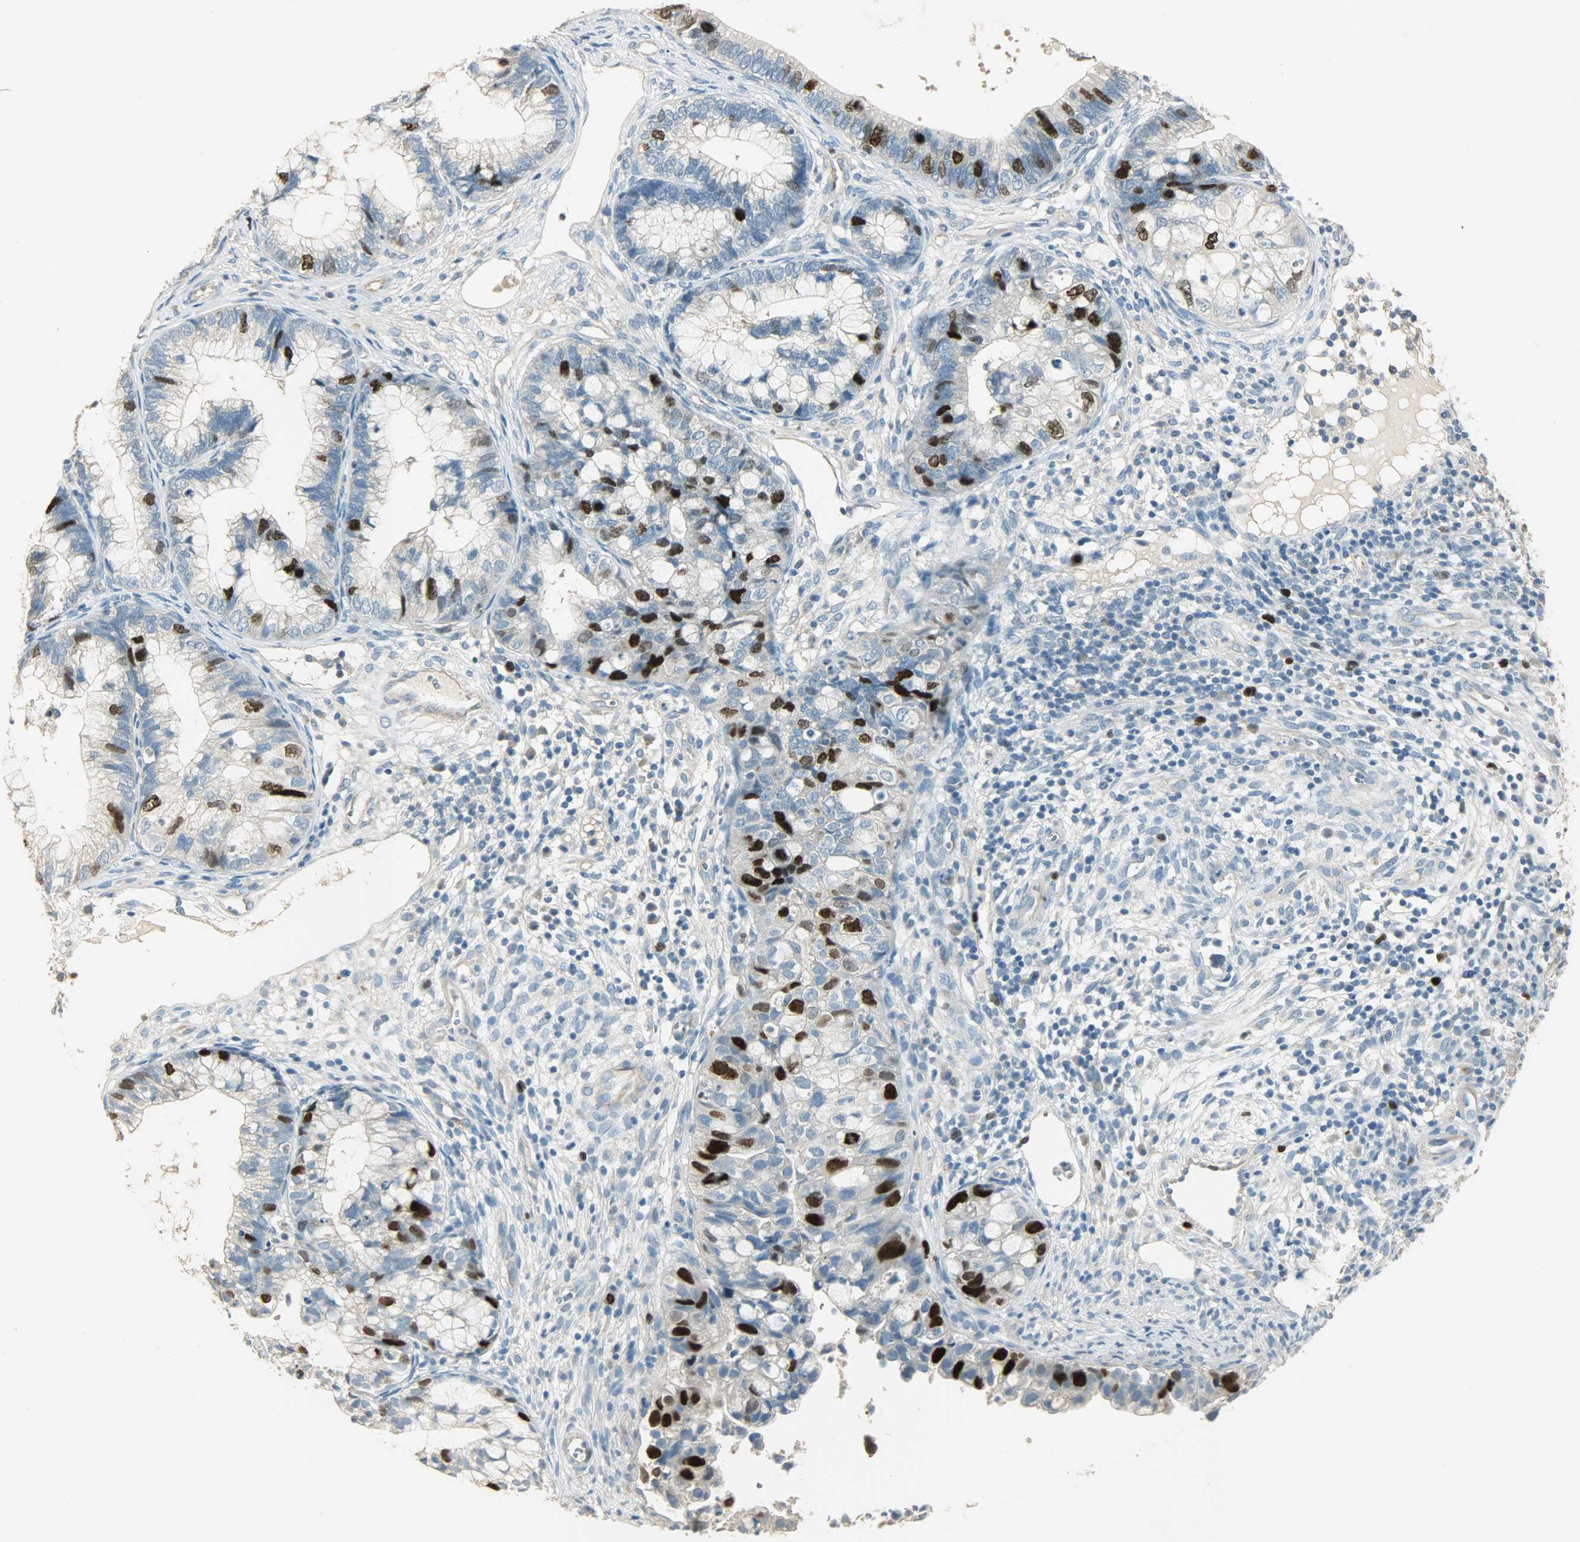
{"staining": {"intensity": "strong", "quantity": "<25%", "location": "nuclear"}, "tissue": "cervical cancer", "cell_type": "Tumor cells", "image_type": "cancer", "snomed": [{"axis": "morphology", "description": "Adenocarcinoma, NOS"}, {"axis": "topography", "description": "Cervix"}], "caption": "Protein expression analysis of human cervical cancer reveals strong nuclear expression in approximately <25% of tumor cells.", "gene": "TPX2", "patient": {"sex": "female", "age": 44}}